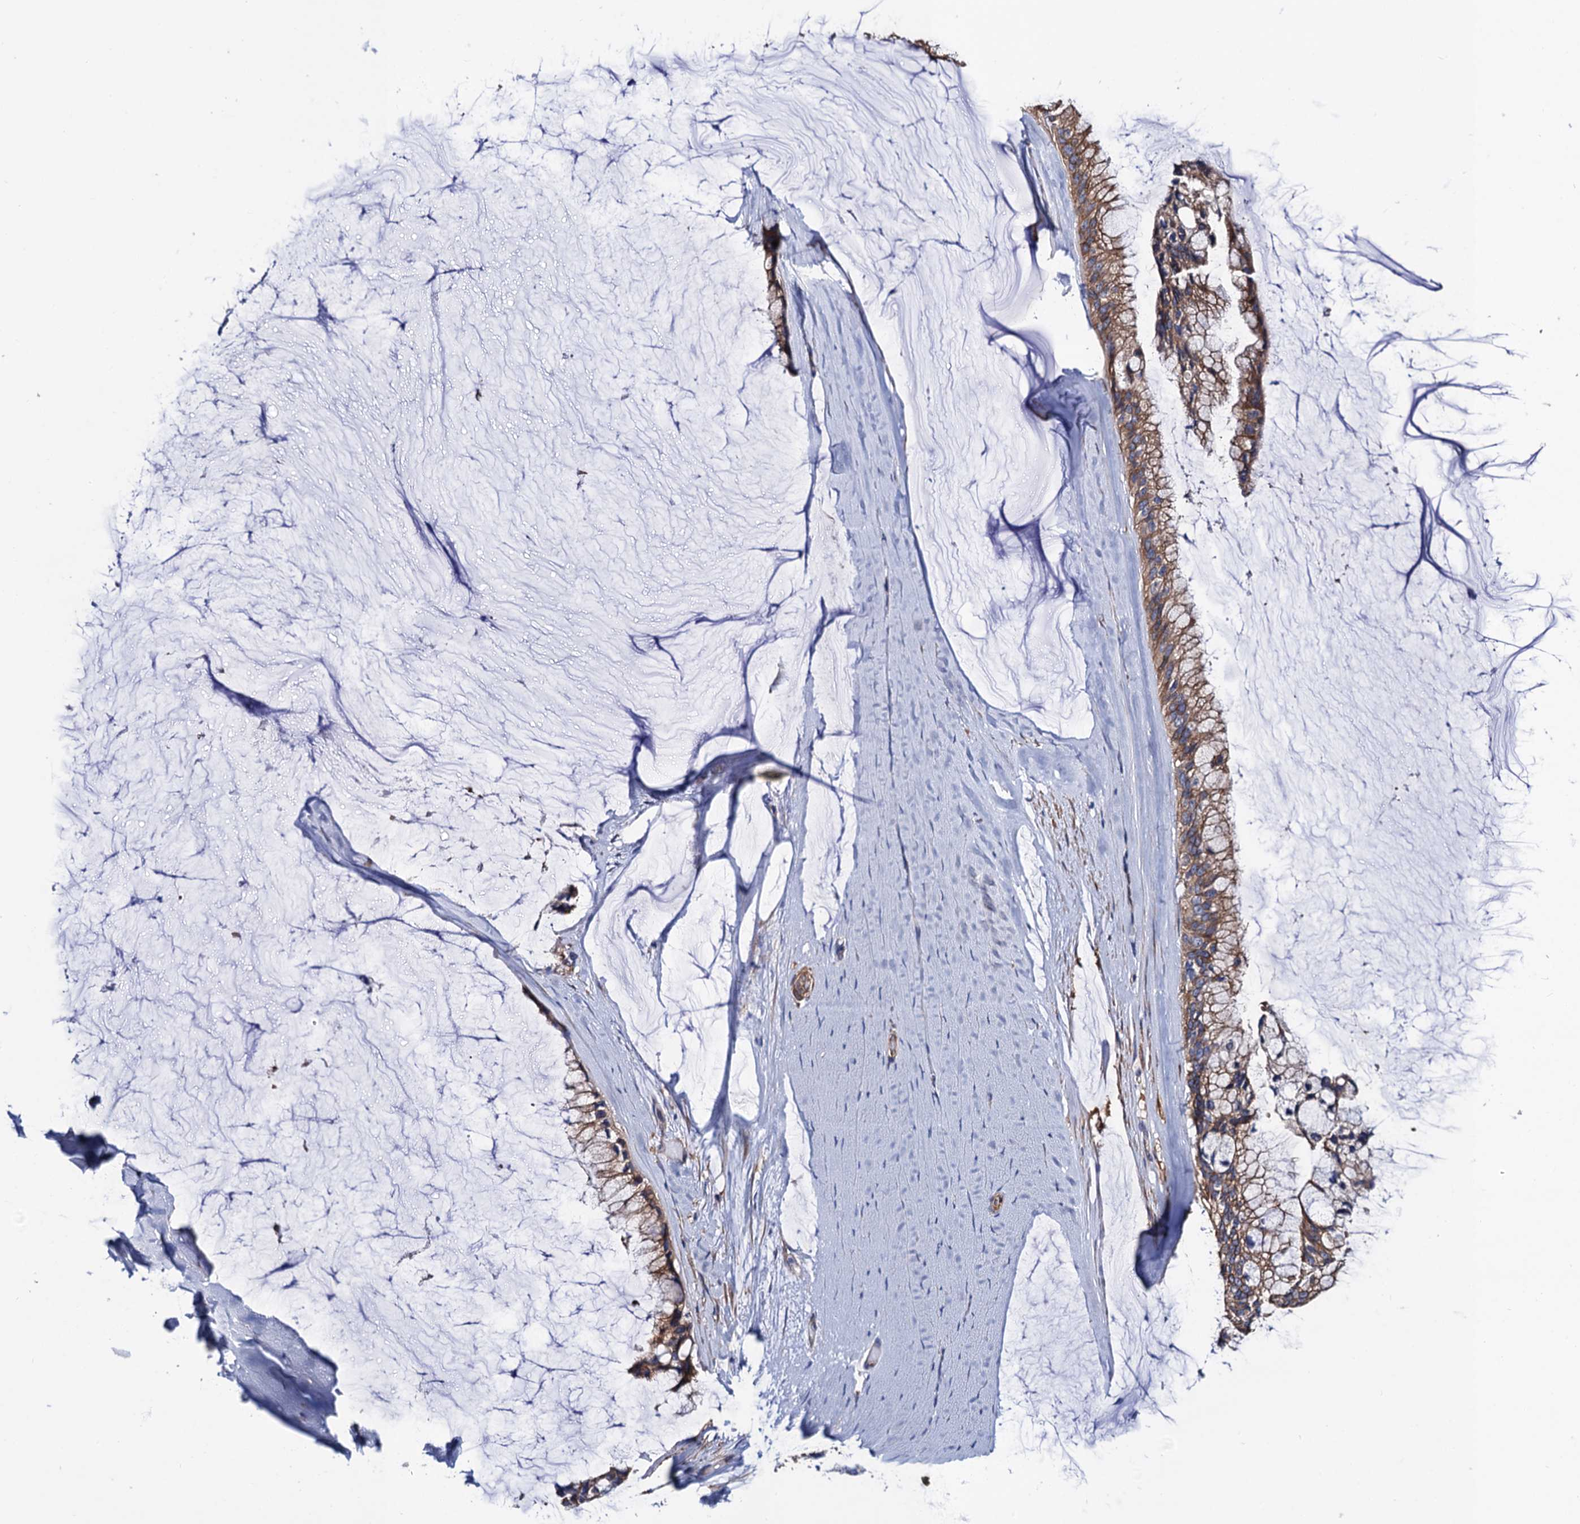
{"staining": {"intensity": "moderate", "quantity": ">75%", "location": "cytoplasmic/membranous"}, "tissue": "ovarian cancer", "cell_type": "Tumor cells", "image_type": "cancer", "snomed": [{"axis": "morphology", "description": "Cystadenocarcinoma, mucinous, NOS"}, {"axis": "topography", "description": "Ovary"}], "caption": "Brown immunohistochemical staining in ovarian mucinous cystadenocarcinoma exhibits moderate cytoplasmic/membranous positivity in approximately >75% of tumor cells.", "gene": "ZDHHC18", "patient": {"sex": "female", "age": 39}}